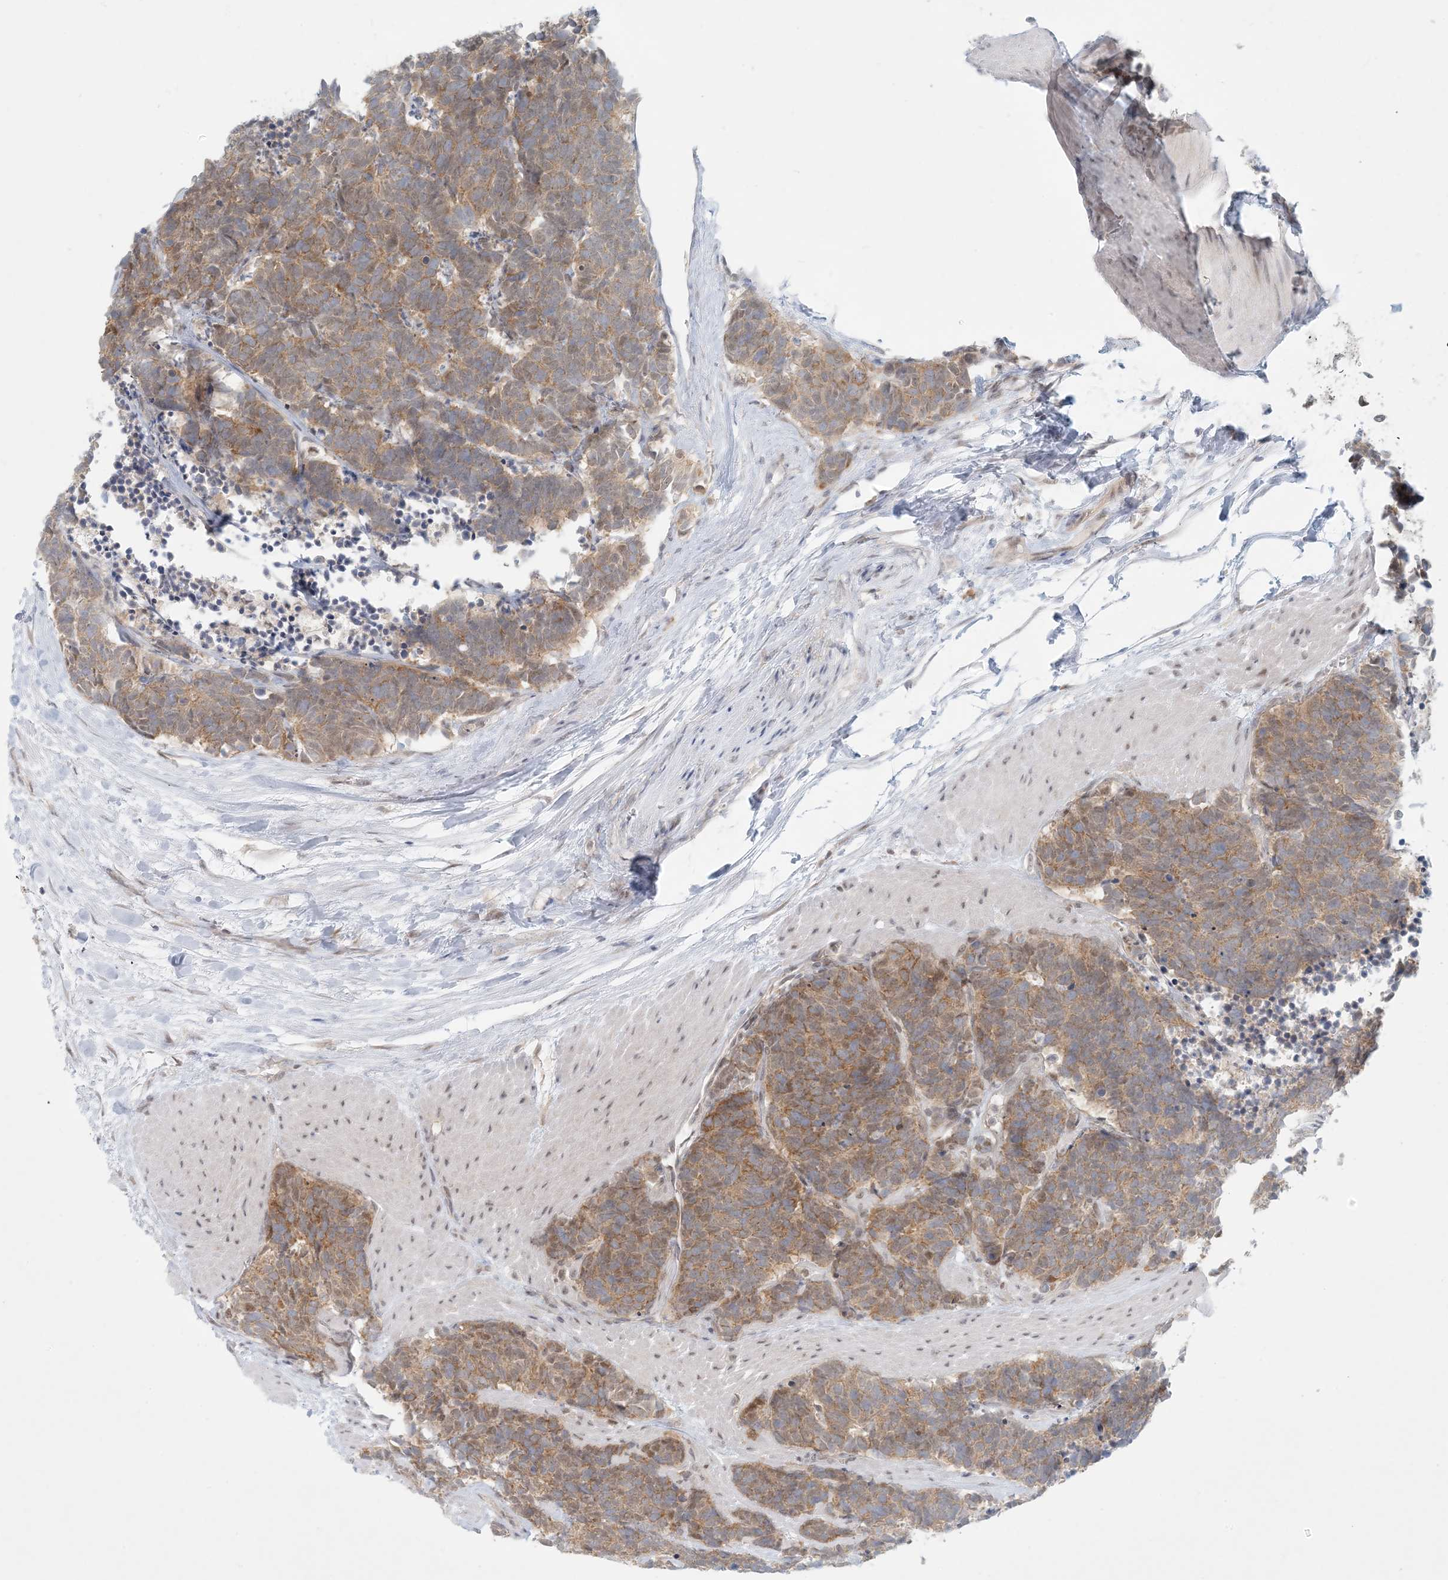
{"staining": {"intensity": "moderate", "quantity": ">75%", "location": "cytoplasmic/membranous"}, "tissue": "carcinoid", "cell_type": "Tumor cells", "image_type": "cancer", "snomed": [{"axis": "morphology", "description": "Carcinoma, NOS"}, {"axis": "morphology", "description": "Carcinoid, malignant, NOS"}, {"axis": "topography", "description": "Urinary bladder"}], "caption": "Human carcinoid stained with a protein marker shows moderate staining in tumor cells.", "gene": "OBI1", "patient": {"sex": "male", "age": 57}}